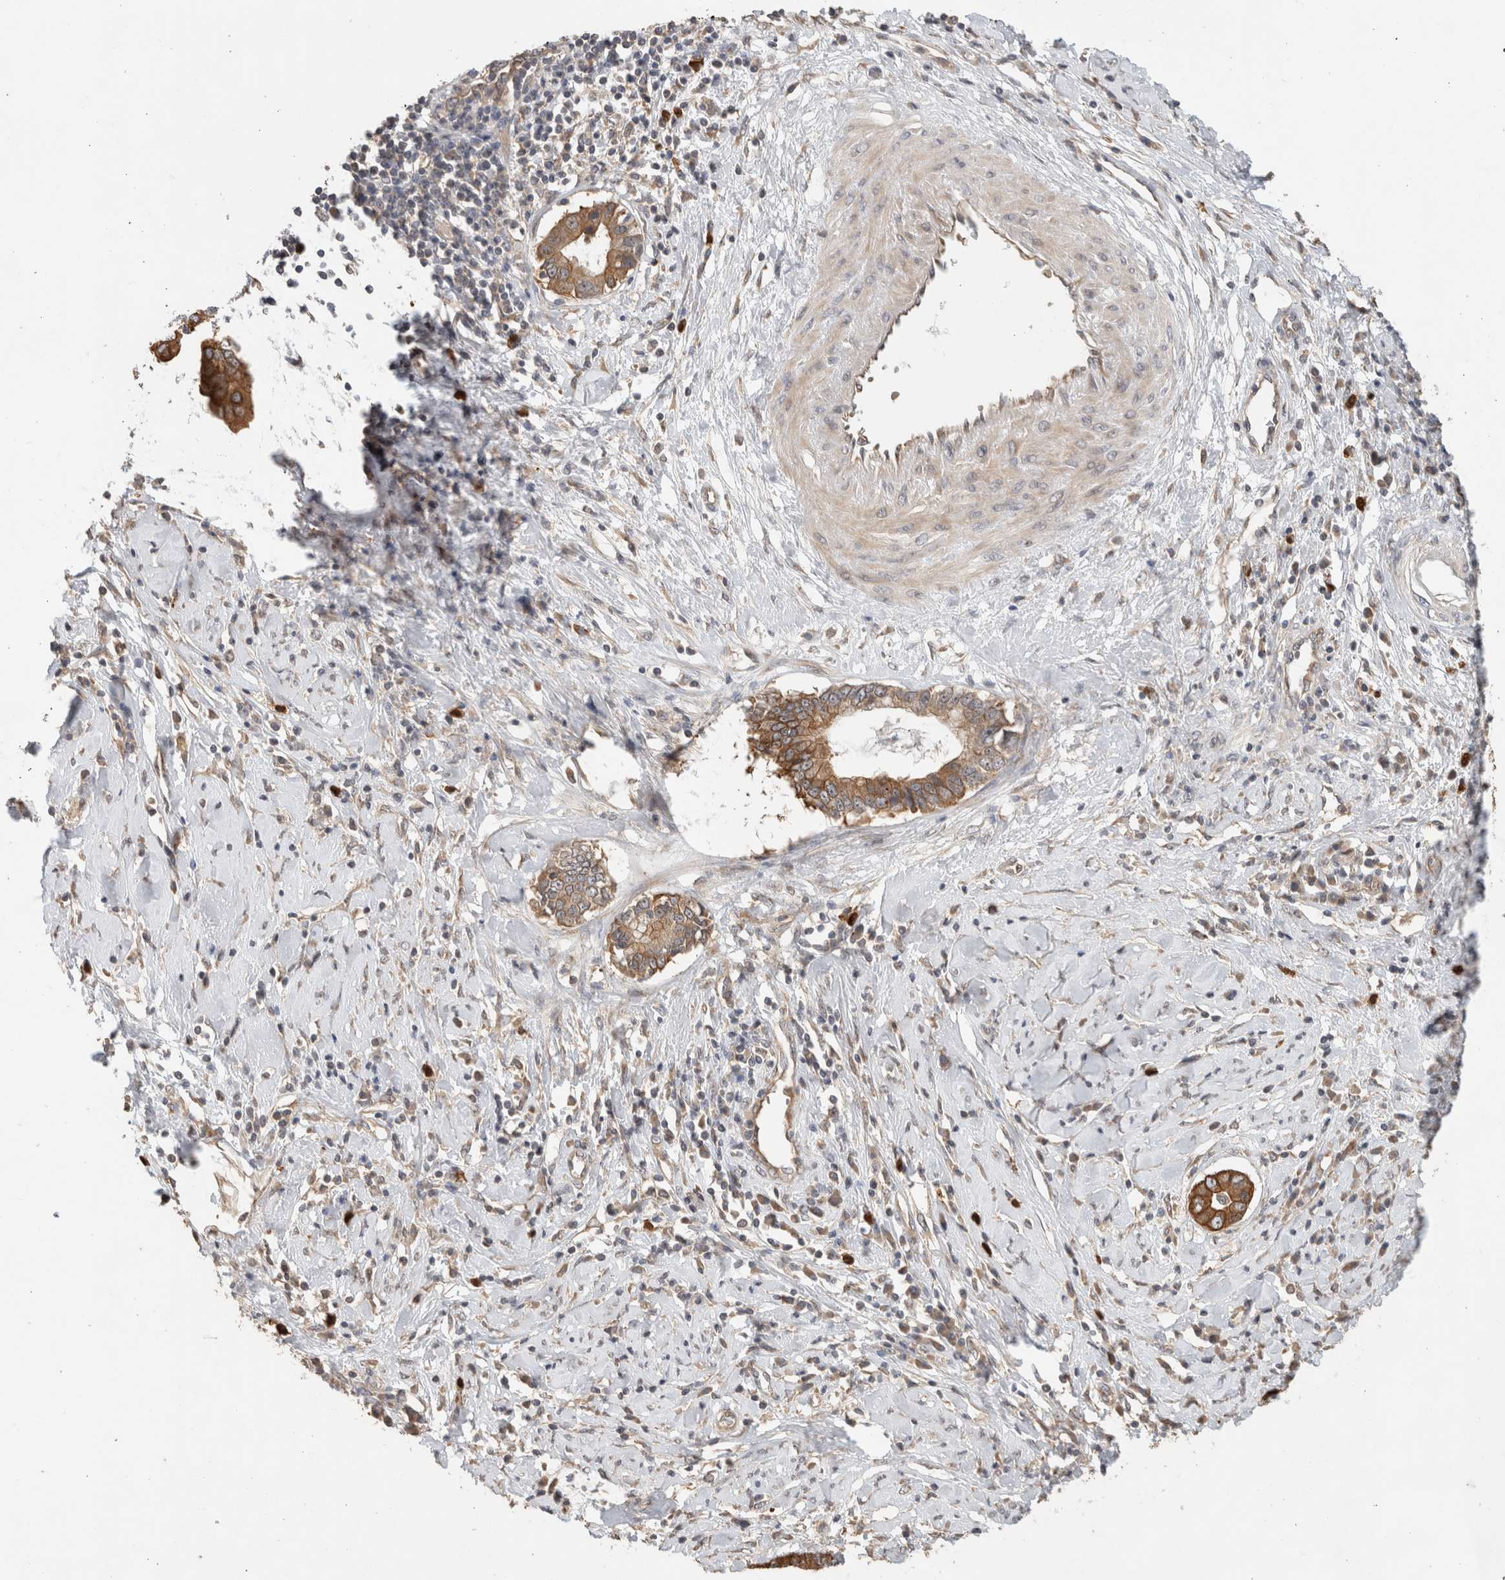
{"staining": {"intensity": "strong", "quantity": ">75%", "location": "cytoplasmic/membranous"}, "tissue": "cervical cancer", "cell_type": "Tumor cells", "image_type": "cancer", "snomed": [{"axis": "morphology", "description": "Adenocarcinoma, NOS"}, {"axis": "topography", "description": "Cervix"}], "caption": "Cervical cancer tissue exhibits strong cytoplasmic/membranous expression in about >75% of tumor cells, visualized by immunohistochemistry. The staining was performed using DAB (3,3'-diaminobenzidine), with brown indicating positive protein expression. Nuclei are stained blue with hematoxylin.", "gene": "PUM1", "patient": {"sex": "female", "age": 44}}